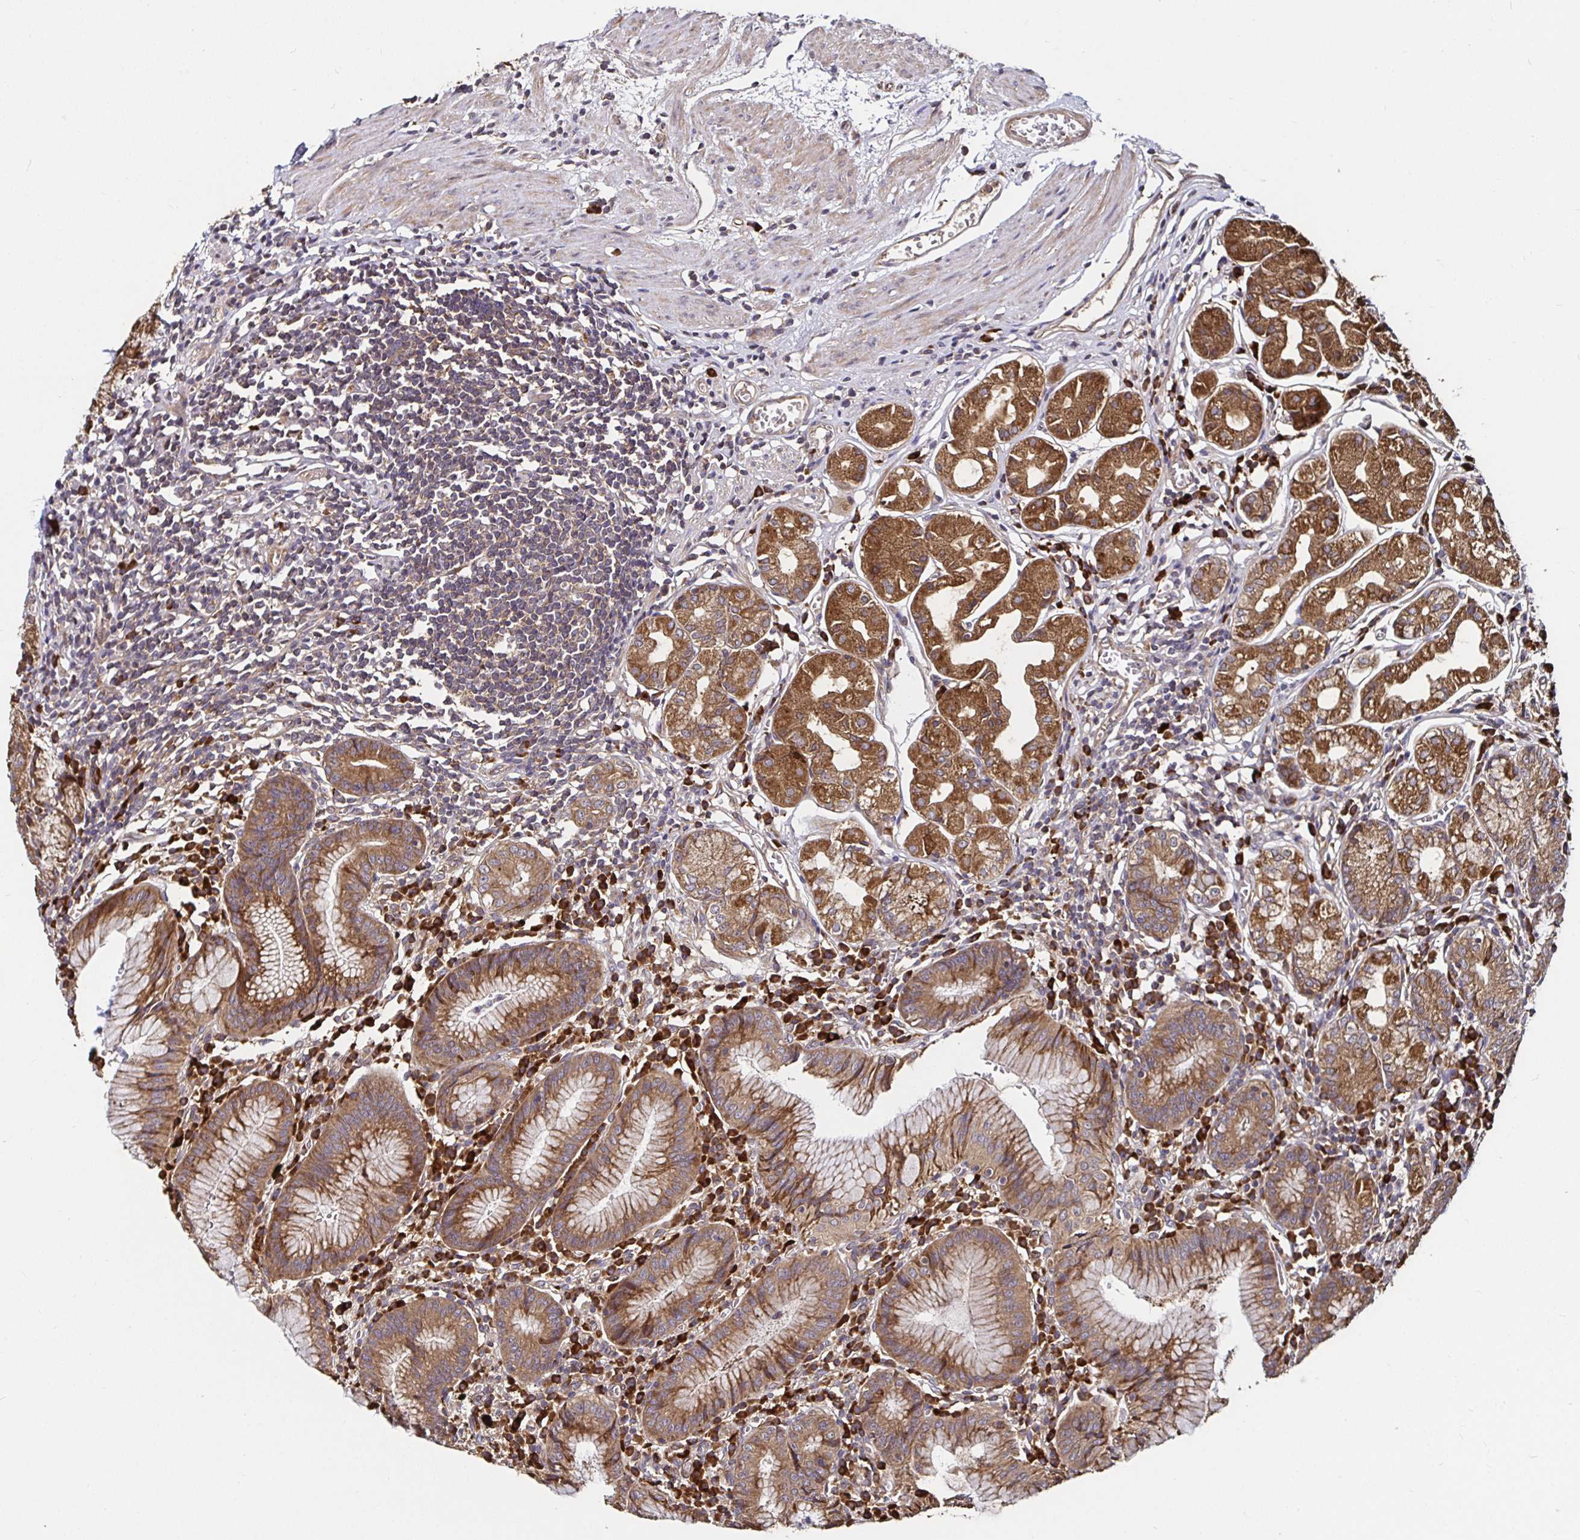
{"staining": {"intensity": "moderate", "quantity": ">75%", "location": "cytoplasmic/membranous"}, "tissue": "stomach", "cell_type": "Glandular cells", "image_type": "normal", "snomed": [{"axis": "morphology", "description": "Normal tissue, NOS"}, {"axis": "topography", "description": "Stomach"}], "caption": "Approximately >75% of glandular cells in normal human stomach exhibit moderate cytoplasmic/membranous protein expression as visualized by brown immunohistochemical staining.", "gene": "MLST8", "patient": {"sex": "male", "age": 55}}